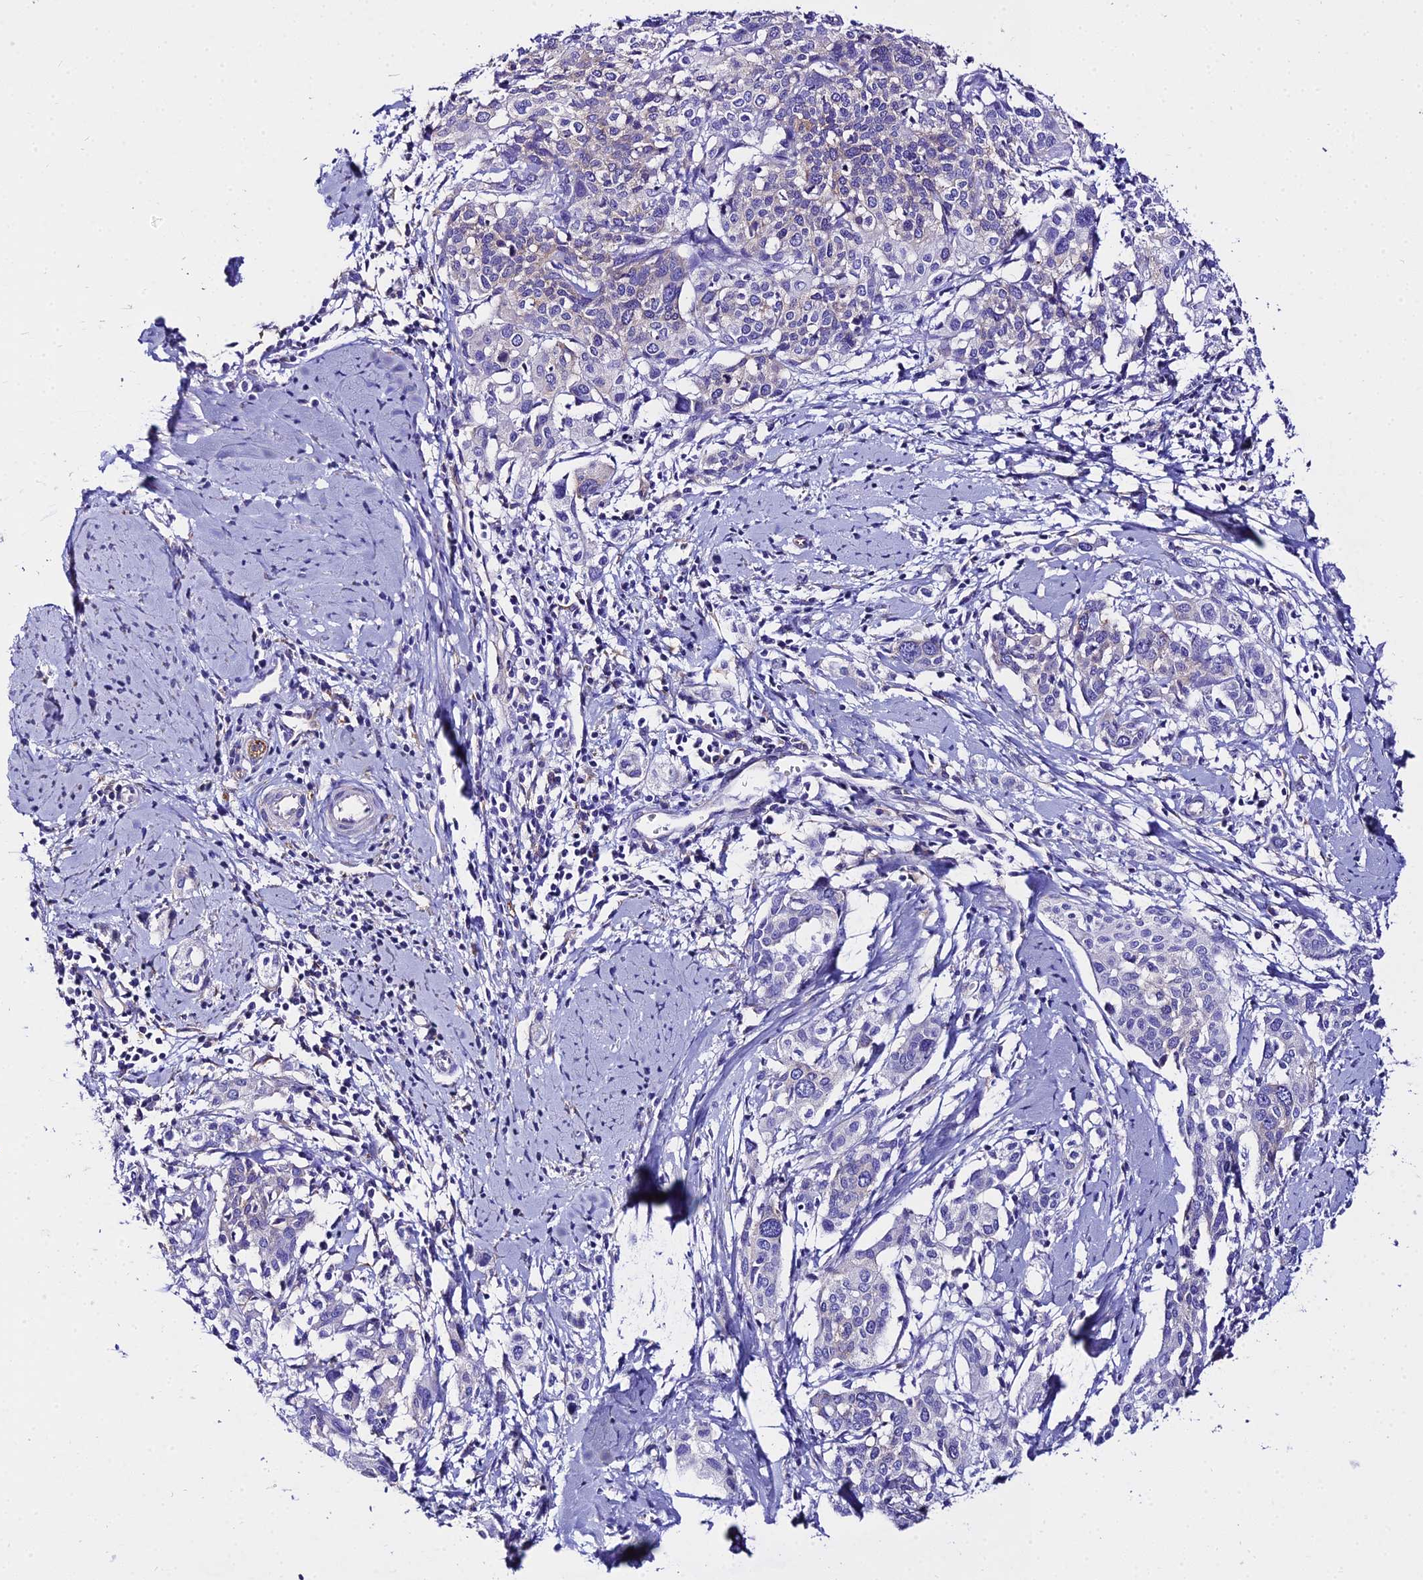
{"staining": {"intensity": "negative", "quantity": "none", "location": "none"}, "tissue": "cervical cancer", "cell_type": "Tumor cells", "image_type": "cancer", "snomed": [{"axis": "morphology", "description": "Squamous cell carcinoma, NOS"}, {"axis": "topography", "description": "Cervix"}], "caption": "IHC of human squamous cell carcinoma (cervical) shows no positivity in tumor cells.", "gene": "TUBA3D", "patient": {"sex": "female", "age": 44}}